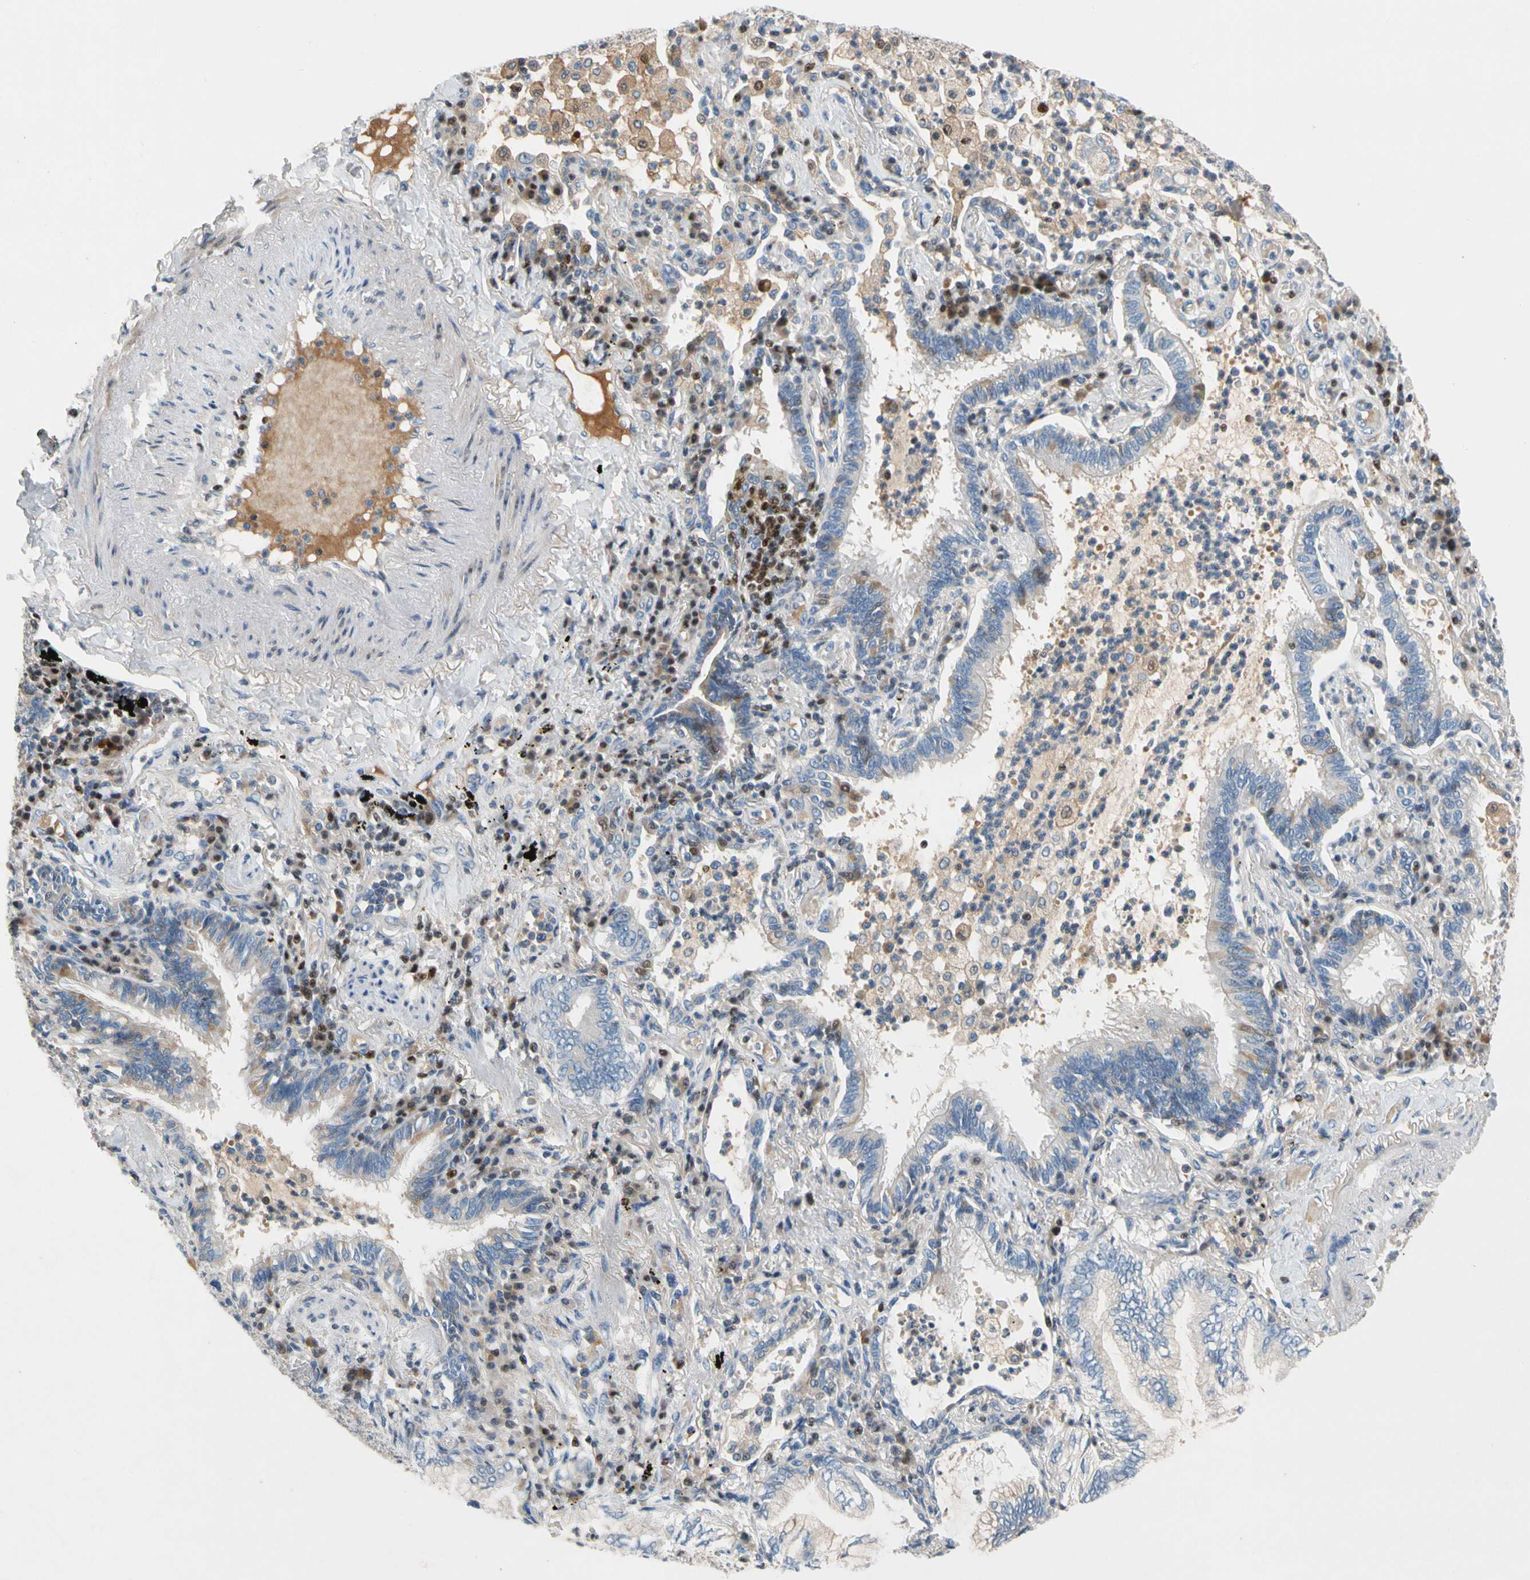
{"staining": {"intensity": "weak", "quantity": "<25%", "location": "cytoplasmic/membranous"}, "tissue": "lung cancer", "cell_type": "Tumor cells", "image_type": "cancer", "snomed": [{"axis": "morphology", "description": "Normal tissue, NOS"}, {"axis": "morphology", "description": "Adenocarcinoma, NOS"}, {"axis": "topography", "description": "Bronchus"}, {"axis": "topography", "description": "Lung"}], "caption": "Immunohistochemistry photomicrograph of human lung cancer (adenocarcinoma) stained for a protein (brown), which demonstrates no positivity in tumor cells. (DAB immunohistochemistry (IHC) visualized using brightfield microscopy, high magnification).", "gene": "SP140", "patient": {"sex": "female", "age": 70}}